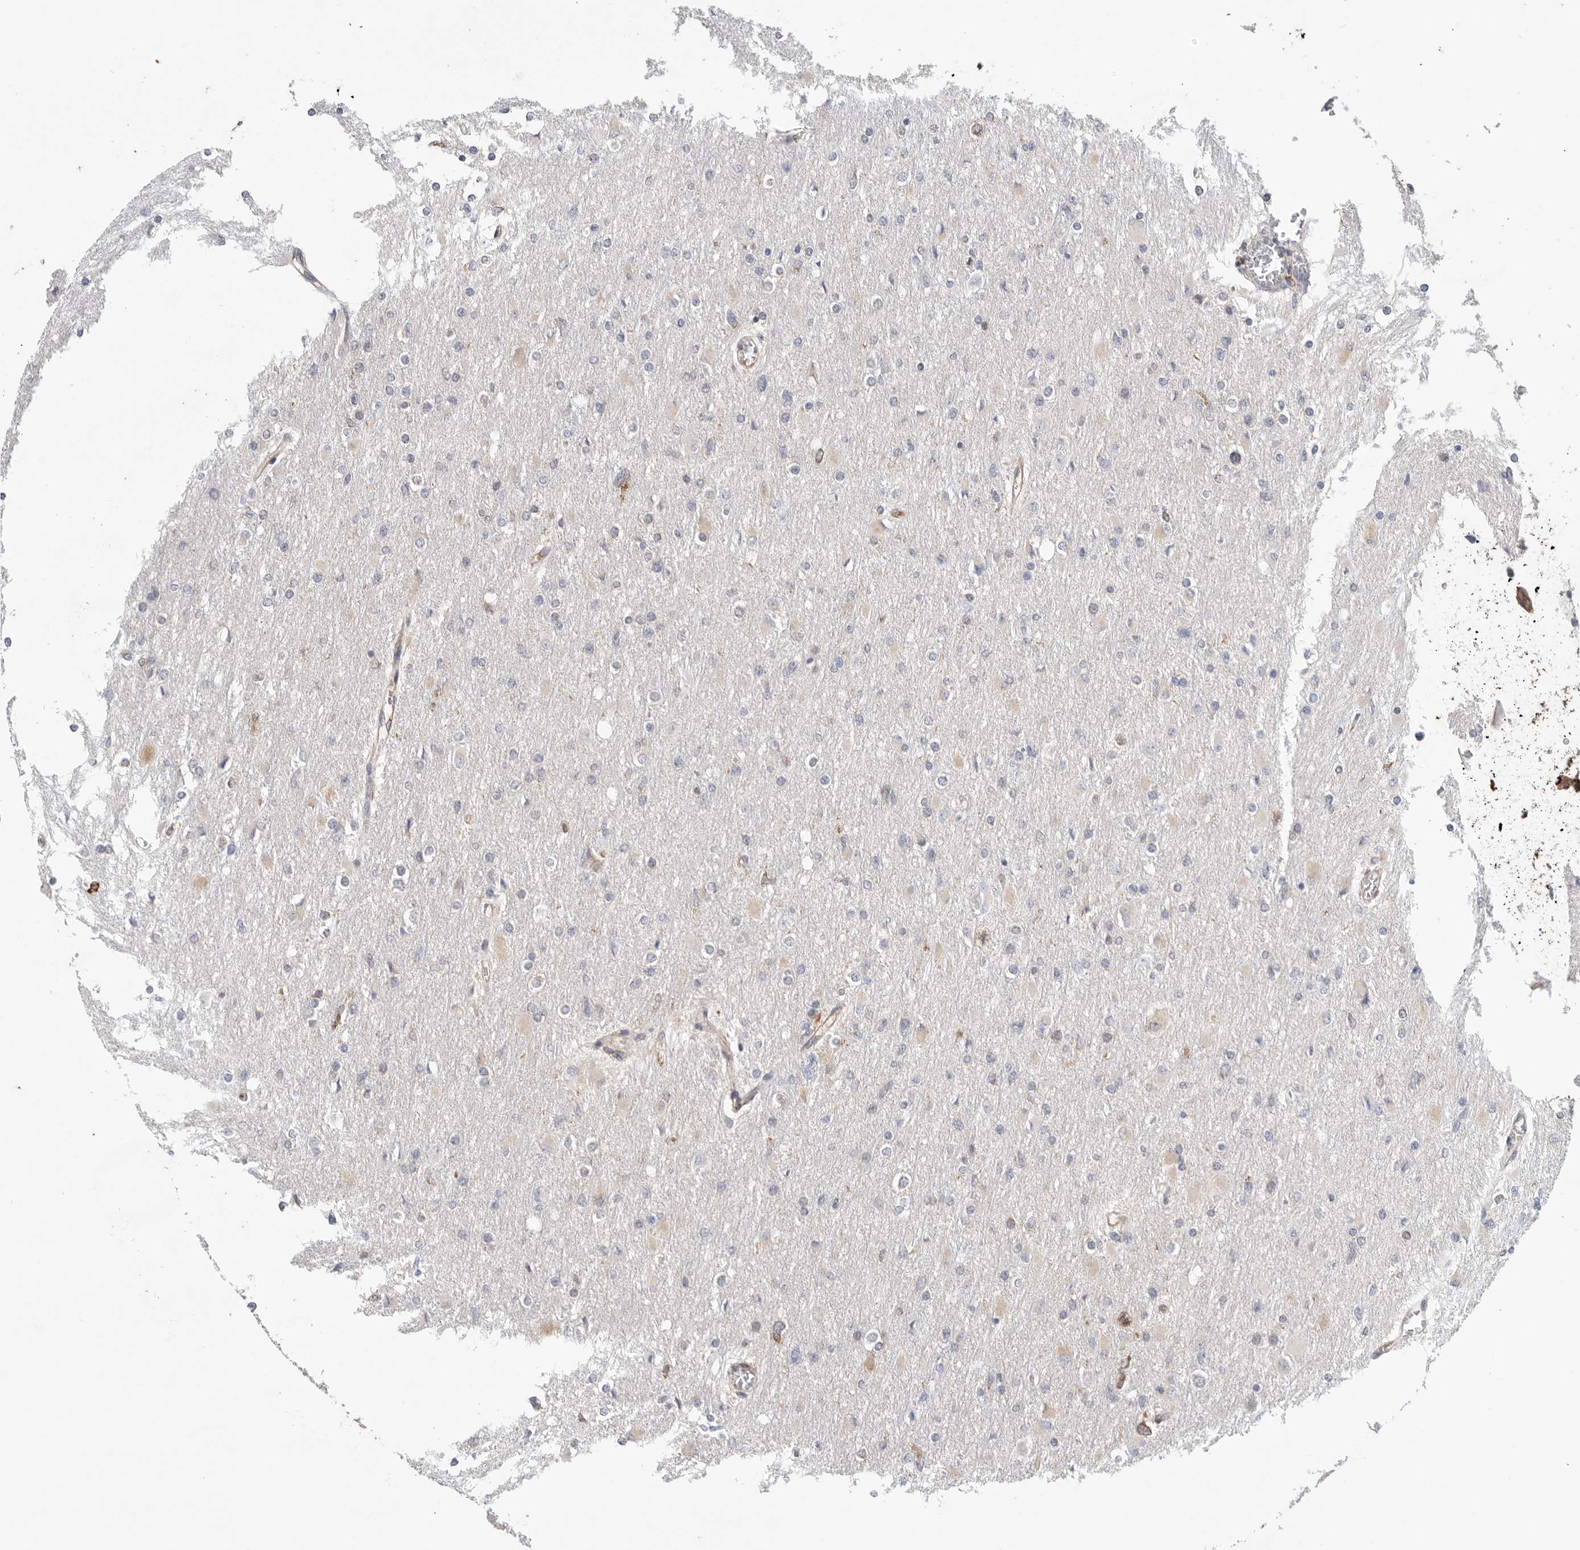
{"staining": {"intensity": "negative", "quantity": "none", "location": "none"}, "tissue": "glioma", "cell_type": "Tumor cells", "image_type": "cancer", "snomed": [{"axis": "morphology", "description": "Glioma, malignant, High grade"}, {"axis": "topography", "description": "Cerebral cortex"}], "caption": "Immunohistochemistry of high-grade glioma (malignant) exhibits no staining in tumor cells.", "gene": "BLOC1S5", "patient": {"sex": "female", "age": 36}}